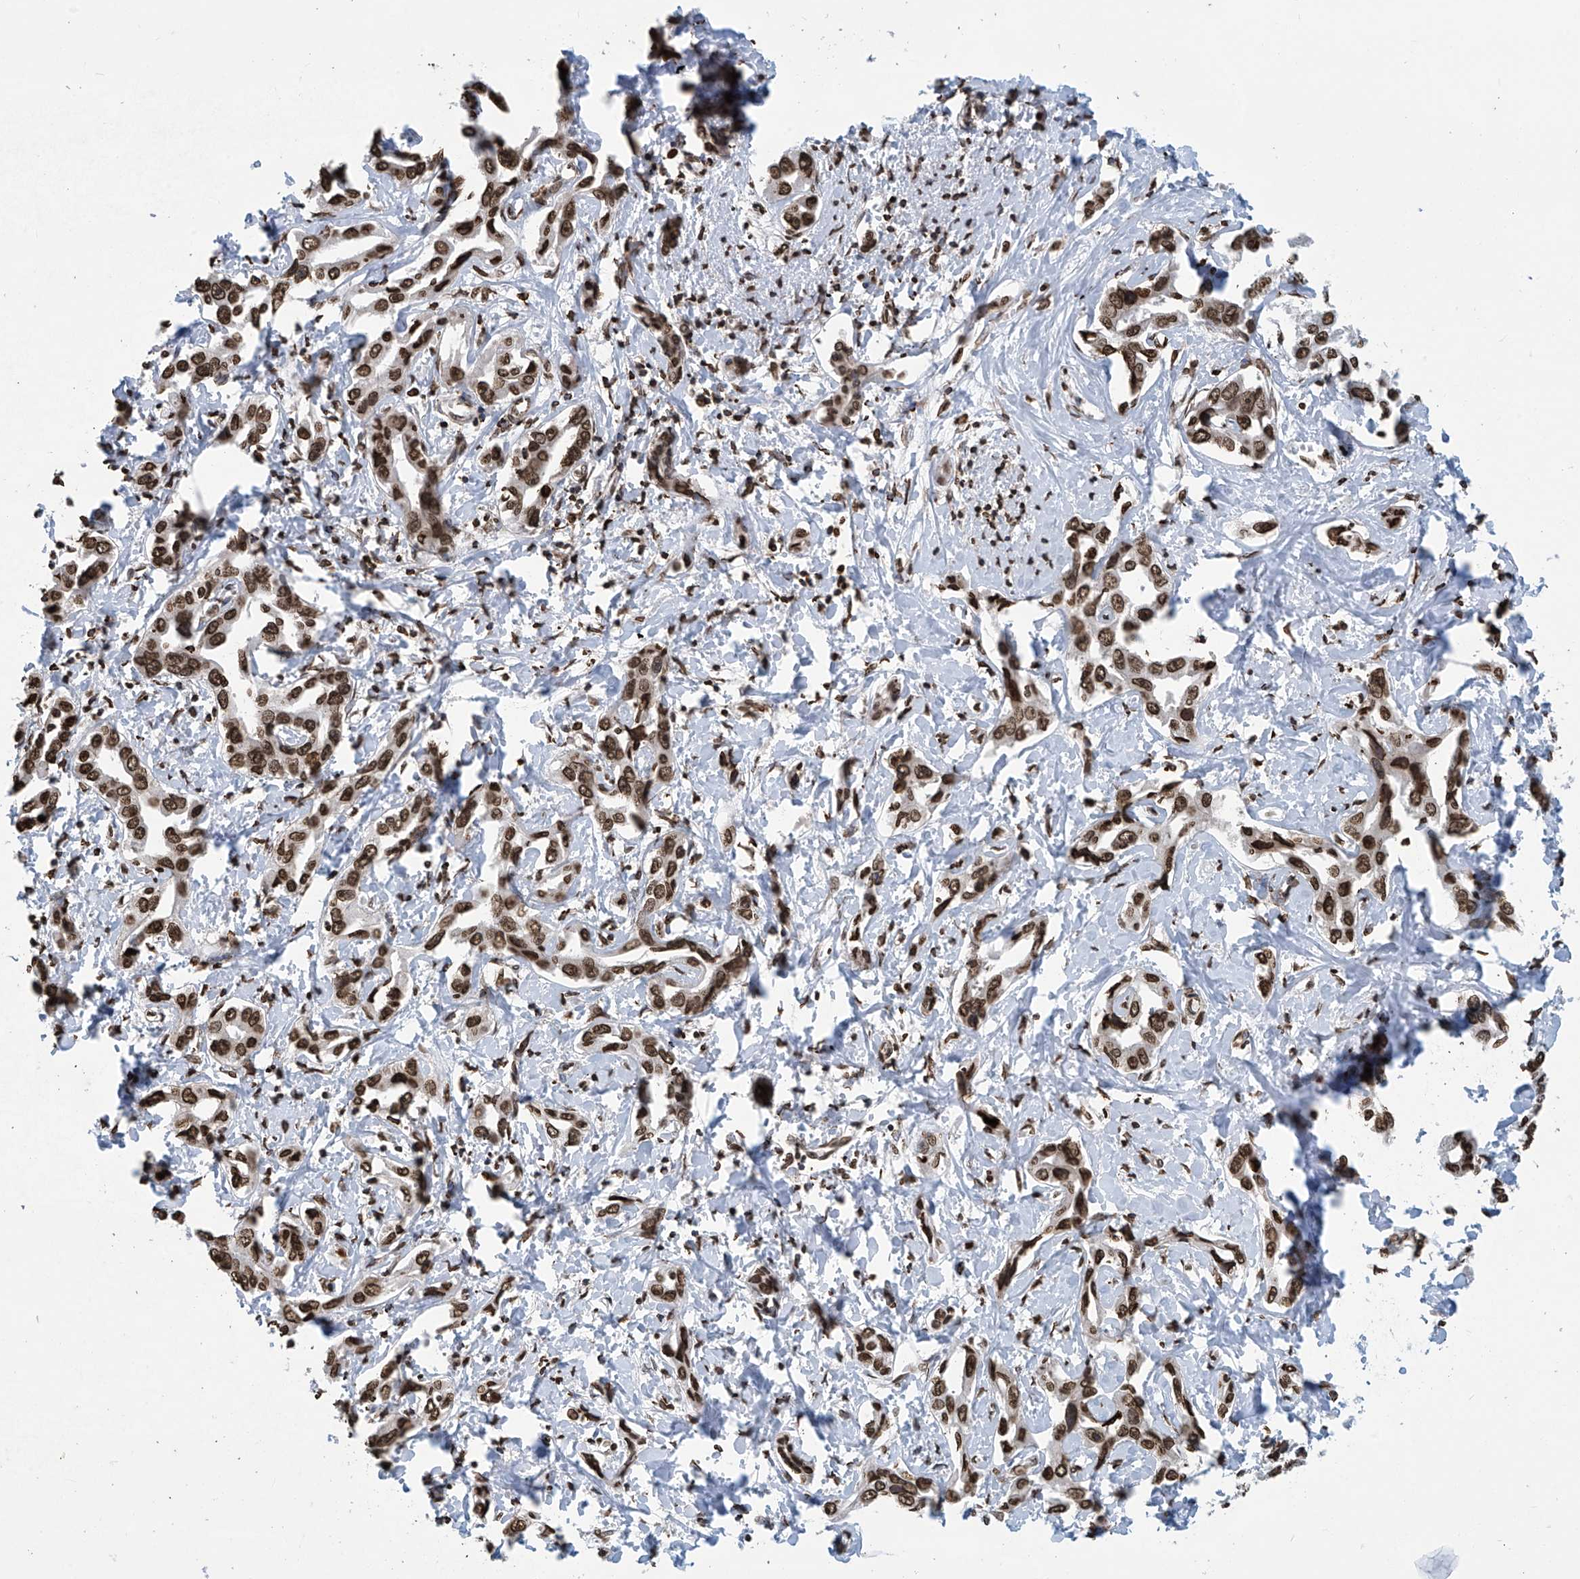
{"staining": {"intensity": "strong", "quantity": ">75%", "location": "nuclear"}, "tissue": "liver cancer", "cell_type": "Tumor cells", "image_type": "cancer", "snomed": [{"axis": "morphology", "description": "Cholangiocarcinoma"}, {"axis": "topography", "description": "Liver"}], "caption": "Protein expression analysis of human cholangiocarcinoma (liver) reveals strong nuclear positivity in about >75% of tumor cells.", "gene": "DPPA2", "patient": {"sex": "male", "age": 59}}